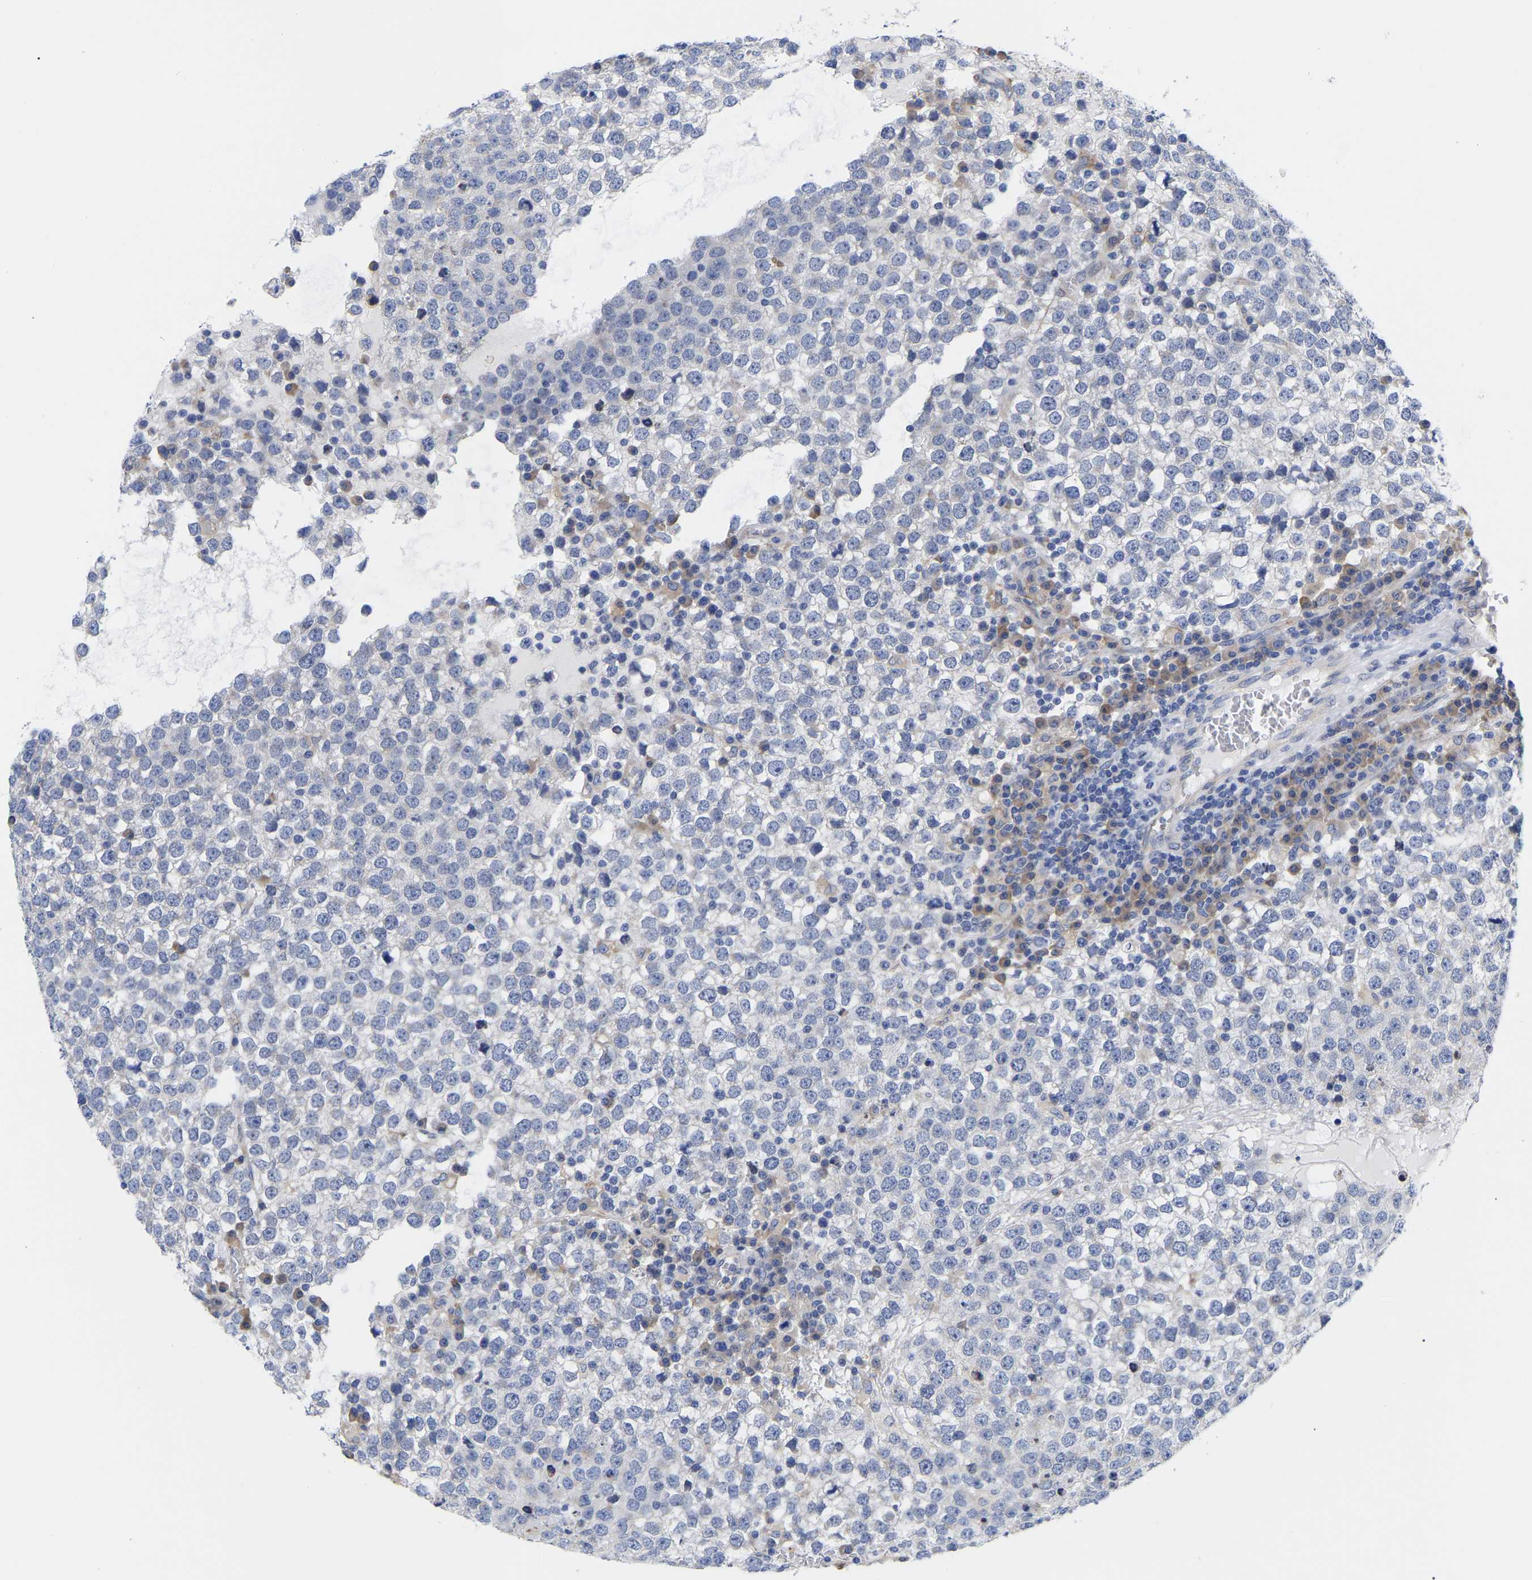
{"staining": {"intensity": "negative", "quantity": "none", "location": "none"}, "tissue": "testis cancer", "cell_type": "Tumor cells", "image_type": "cancer", "snomed": [{"axis": "morphology", "description": "Seminoma, NOS"}, {"axis": "topography", "description": "Testis"}], "caption": "Tumor cells show no significant protein expression in testis seminoma.", "gene": "CFAP298", "patient": {"sex": "male", "age": 65}}